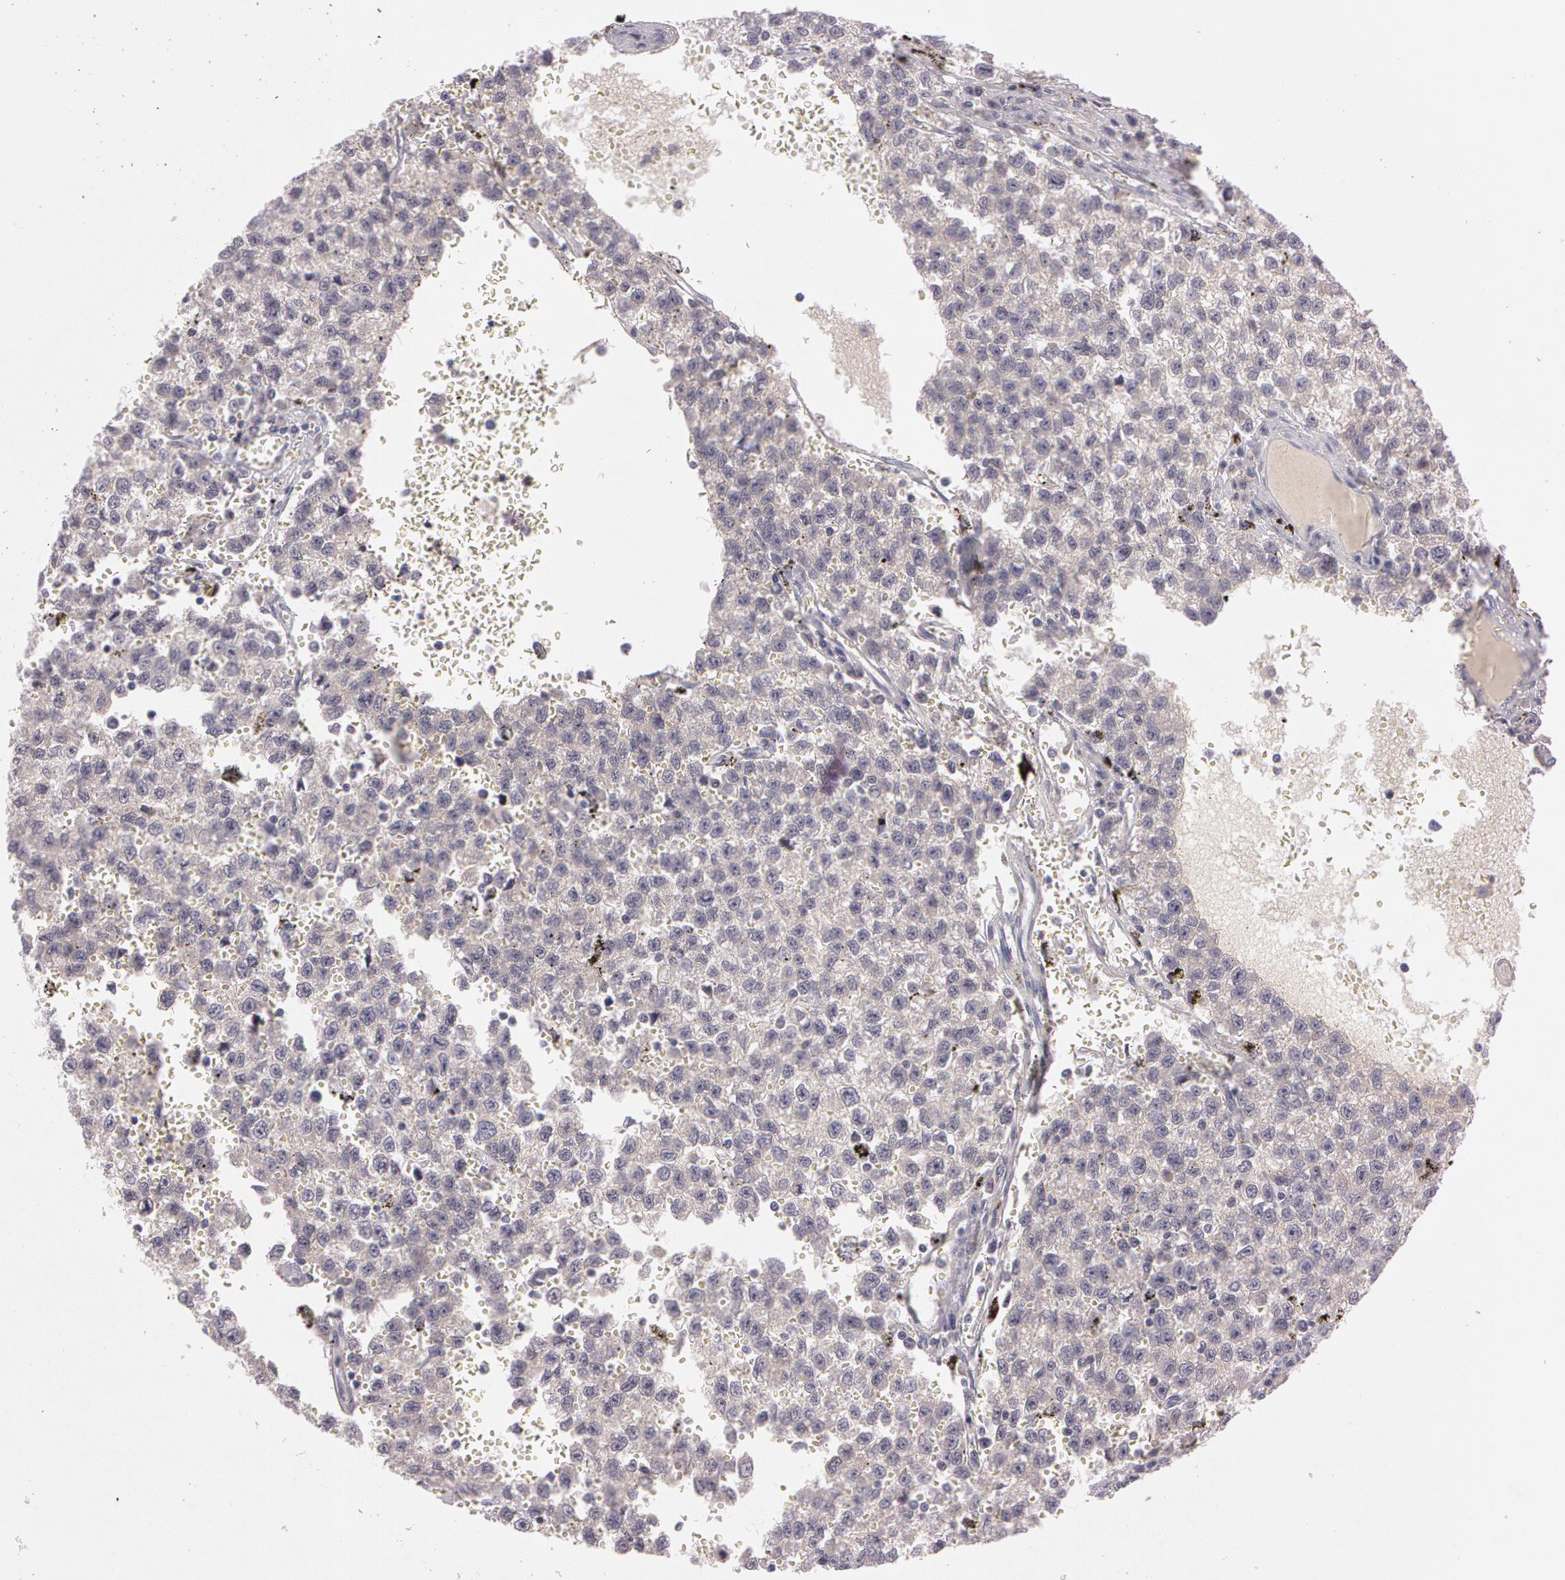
{"staining": {"intensity": "weak", "quantity": ">75%", "location": "cytoplasmic/membranous"}, "tissue": "testis cancer", "cell_type": "Tumor cells", "image_type": "cancer", "snomed": [{"axis": "morphology", "description": "Seminoma, NOS"}, {"axis": "topography", "description": "Testis"}], "caption": "This image displays immunohistochemistry (IHC) staining of human testis cancer, with low weak cytoplasmic/membranous positivity in approximately >75% of tumor cells.", "gene": "MXRA5", "patient": {"sex": "male", "age": 35}}